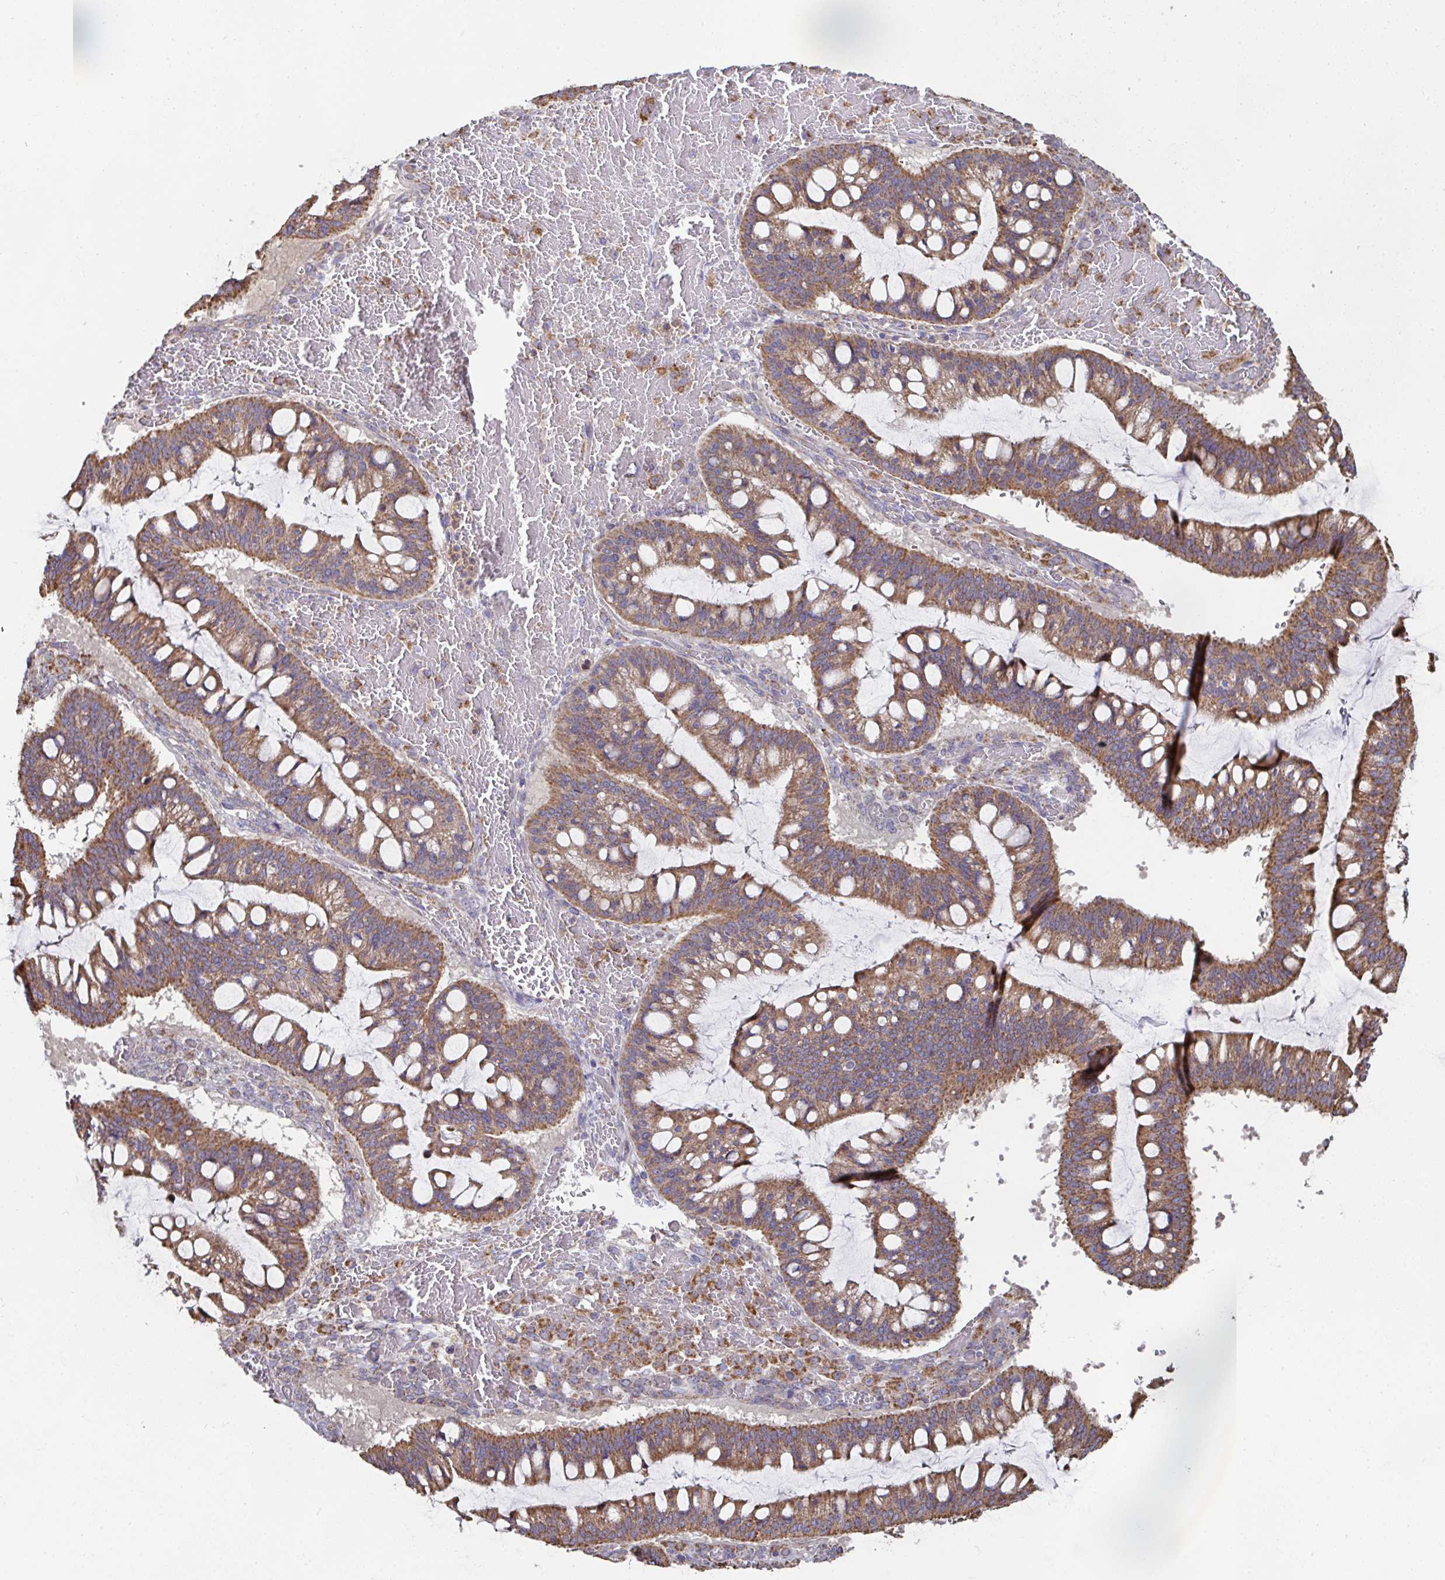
{"staining": {"intensity": "moderate", "quantity": ">75%", "location": "cytoplasmic/membranous"}, "tissue": "ovarian cancer", "cell_type": "Tumor cells", "image_type": "cancer", "snomed": [{"axis": "morphology", "description": "Cystadenocarcinoma, mucinous, NOS"}, {"axis": "topography", "description": "Ovary"}], "caption": "High-power microscopy captured an immunohistochemistry (IHC) image of mucinous cystadenocarcinoma (ovarian), revealing moderate cytoplasmic/membranous staining in approximately >75% of tumor cells.", "gene": "DZANK1", "patient": {"sex": "female", "age": 73}}